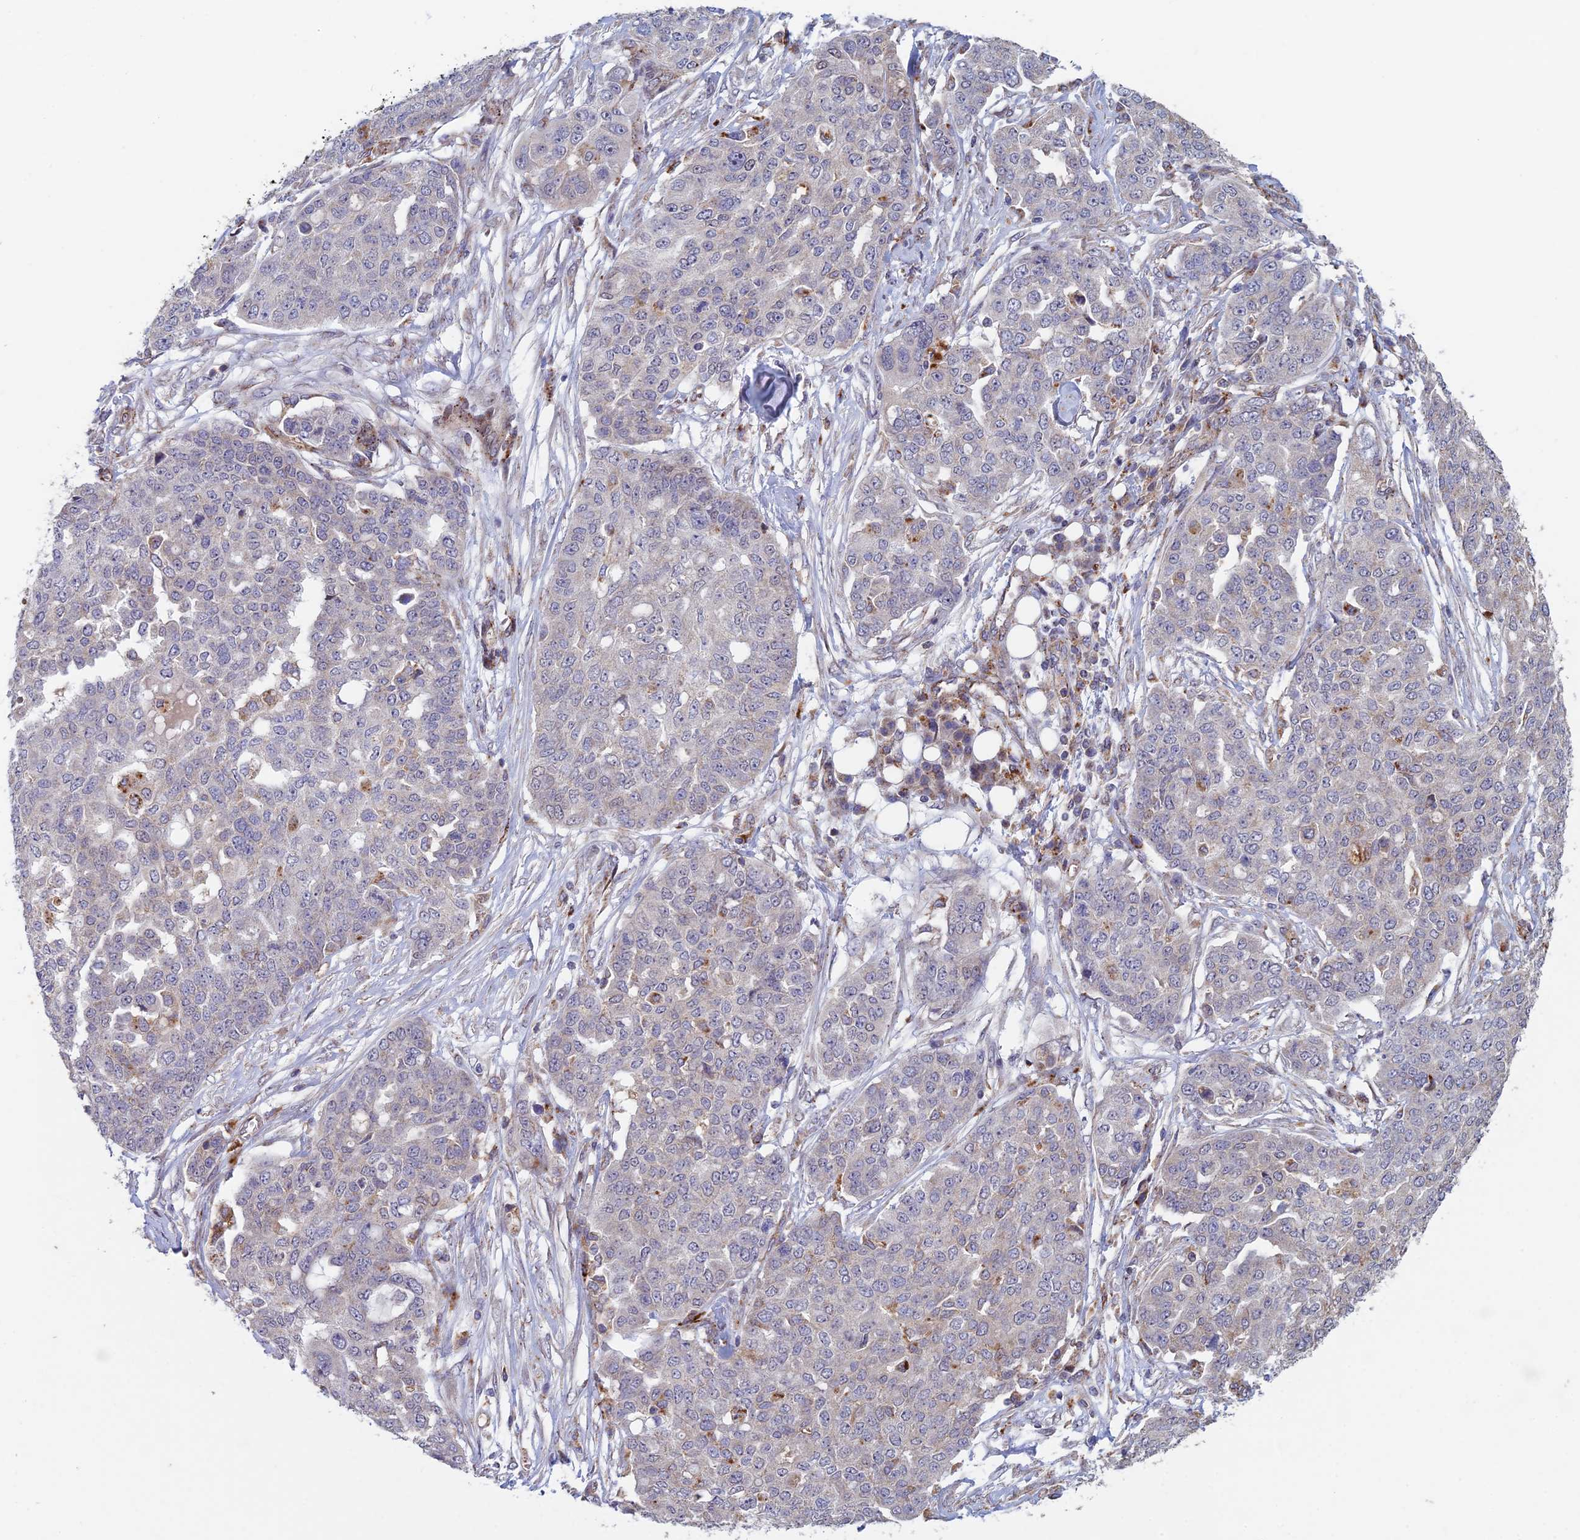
{"staining": {"intensity": "negative", "quantity": "none", "location": "none"}, "tissue": "ovarian cancer", "cell_type": "Tumor cells", "image_type": "cancer", "snomed": [{"axis": "morphology", "description": "Cystadenocarcinoma, serous, NOS"}, {"axis": "topography", "description": "Soft tissue"}, {"axis": "topography", "description": "Ovary"}], "caption": "Ovarian cancer stained for a protein using immunohistochemistry (IHC) shows no positivity tumor cells.", "gene": "FOXS1", "patient": {"sex": "female", "age": 57}}